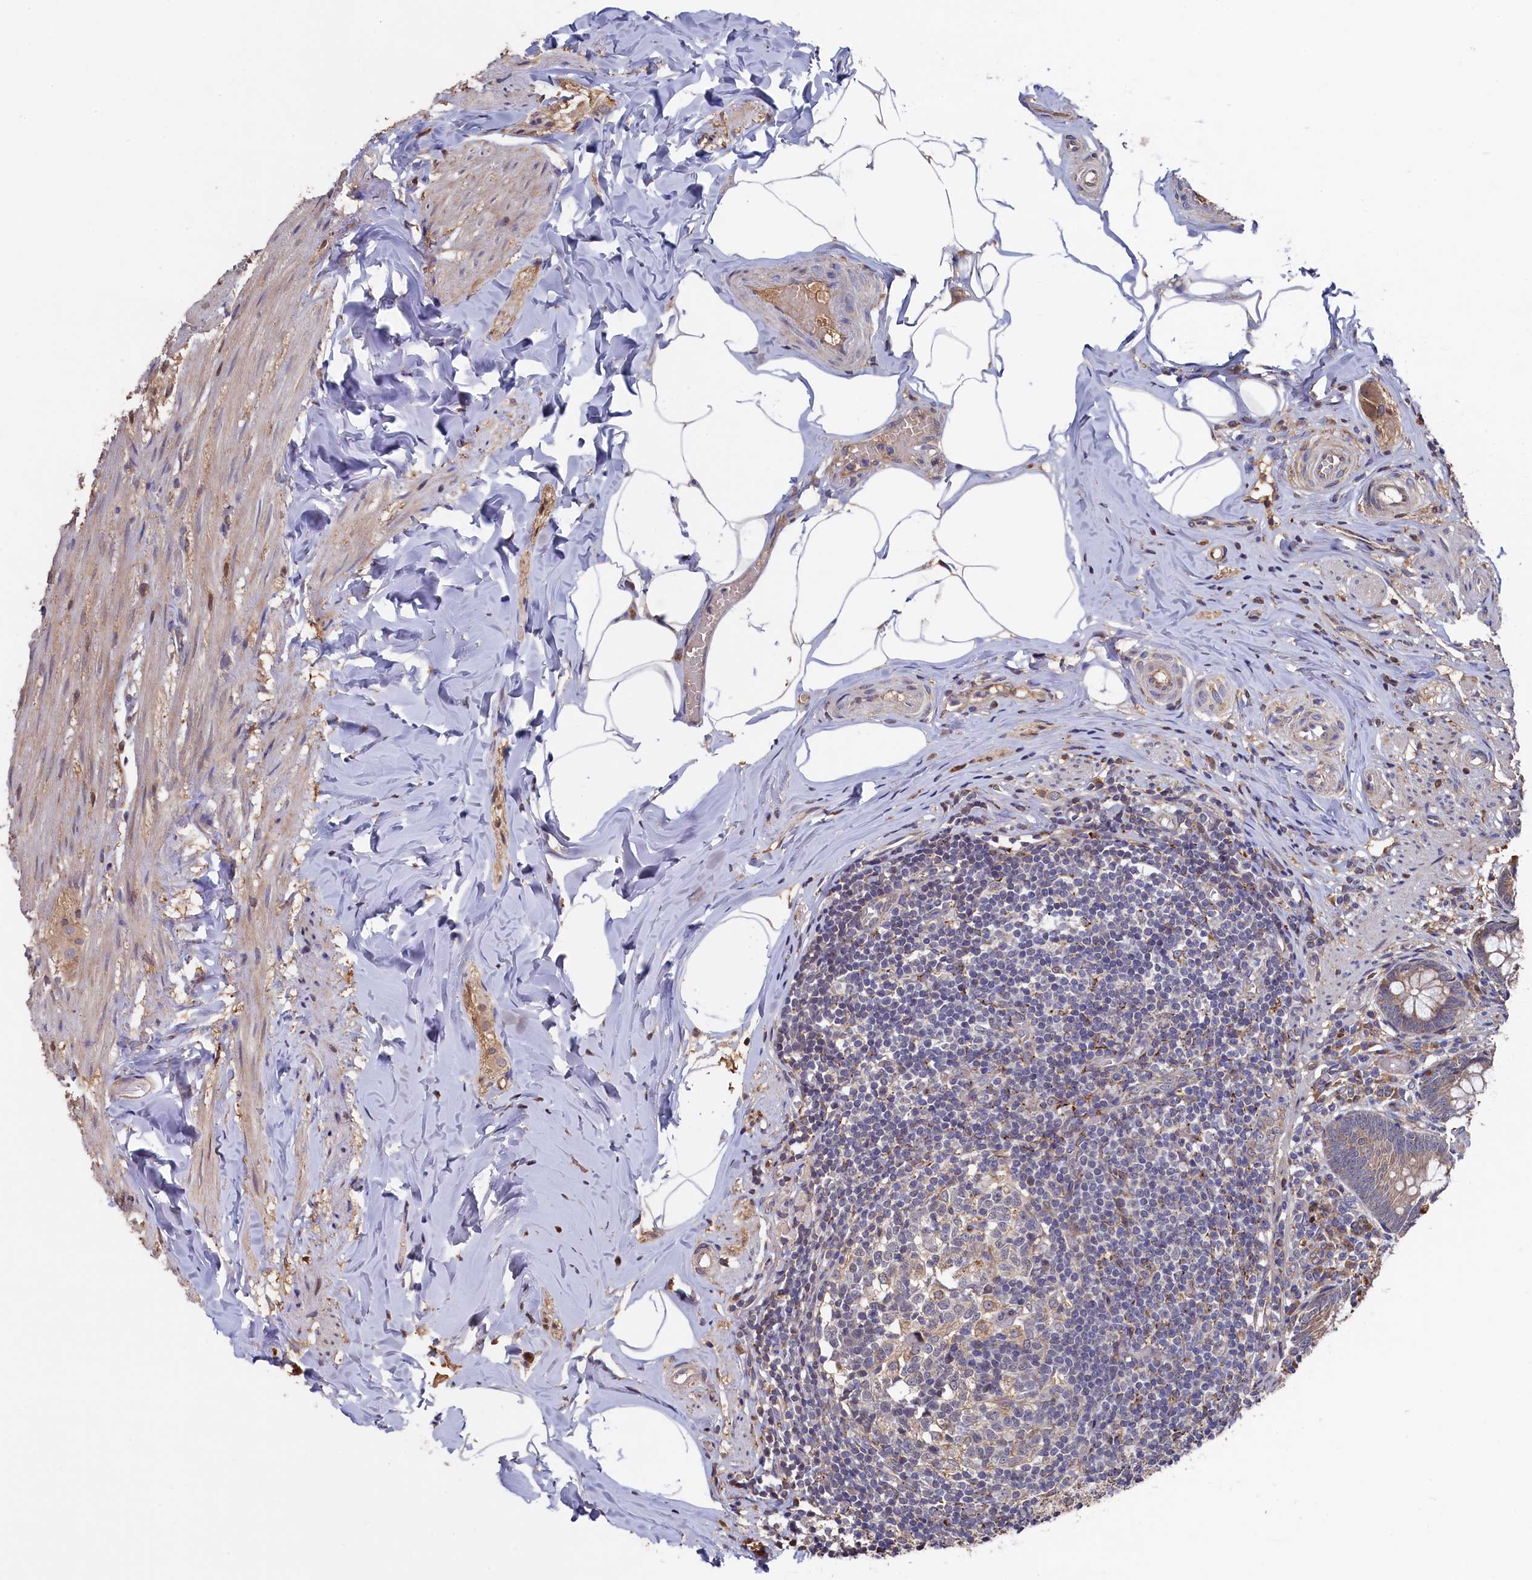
{"staining": {"intensity": "moderate", "quantity": "25%-75%", "location": "cytoplasmic/membranous"}, "tissue": "appendix", "cell_type": "Glandular cells", "image_type": "normal", "snomed": [{"axis": "morphology", "description": "Normal tissue, NOS"}, {"axis": "topography", "description": "Appendix"}], "caption": "Normal appendix was stained to show a protein in brown. There is medium levels of moderate cytoplasmic/membranous staining in about 25%-75% of glandular cells. (DAB (3,3'-diaminobenzidine) IHC, brown staining for protein, blue staining for nuclei).", "gene": "SLC12A4", "patient": {"sex": "male", "age": 55}}